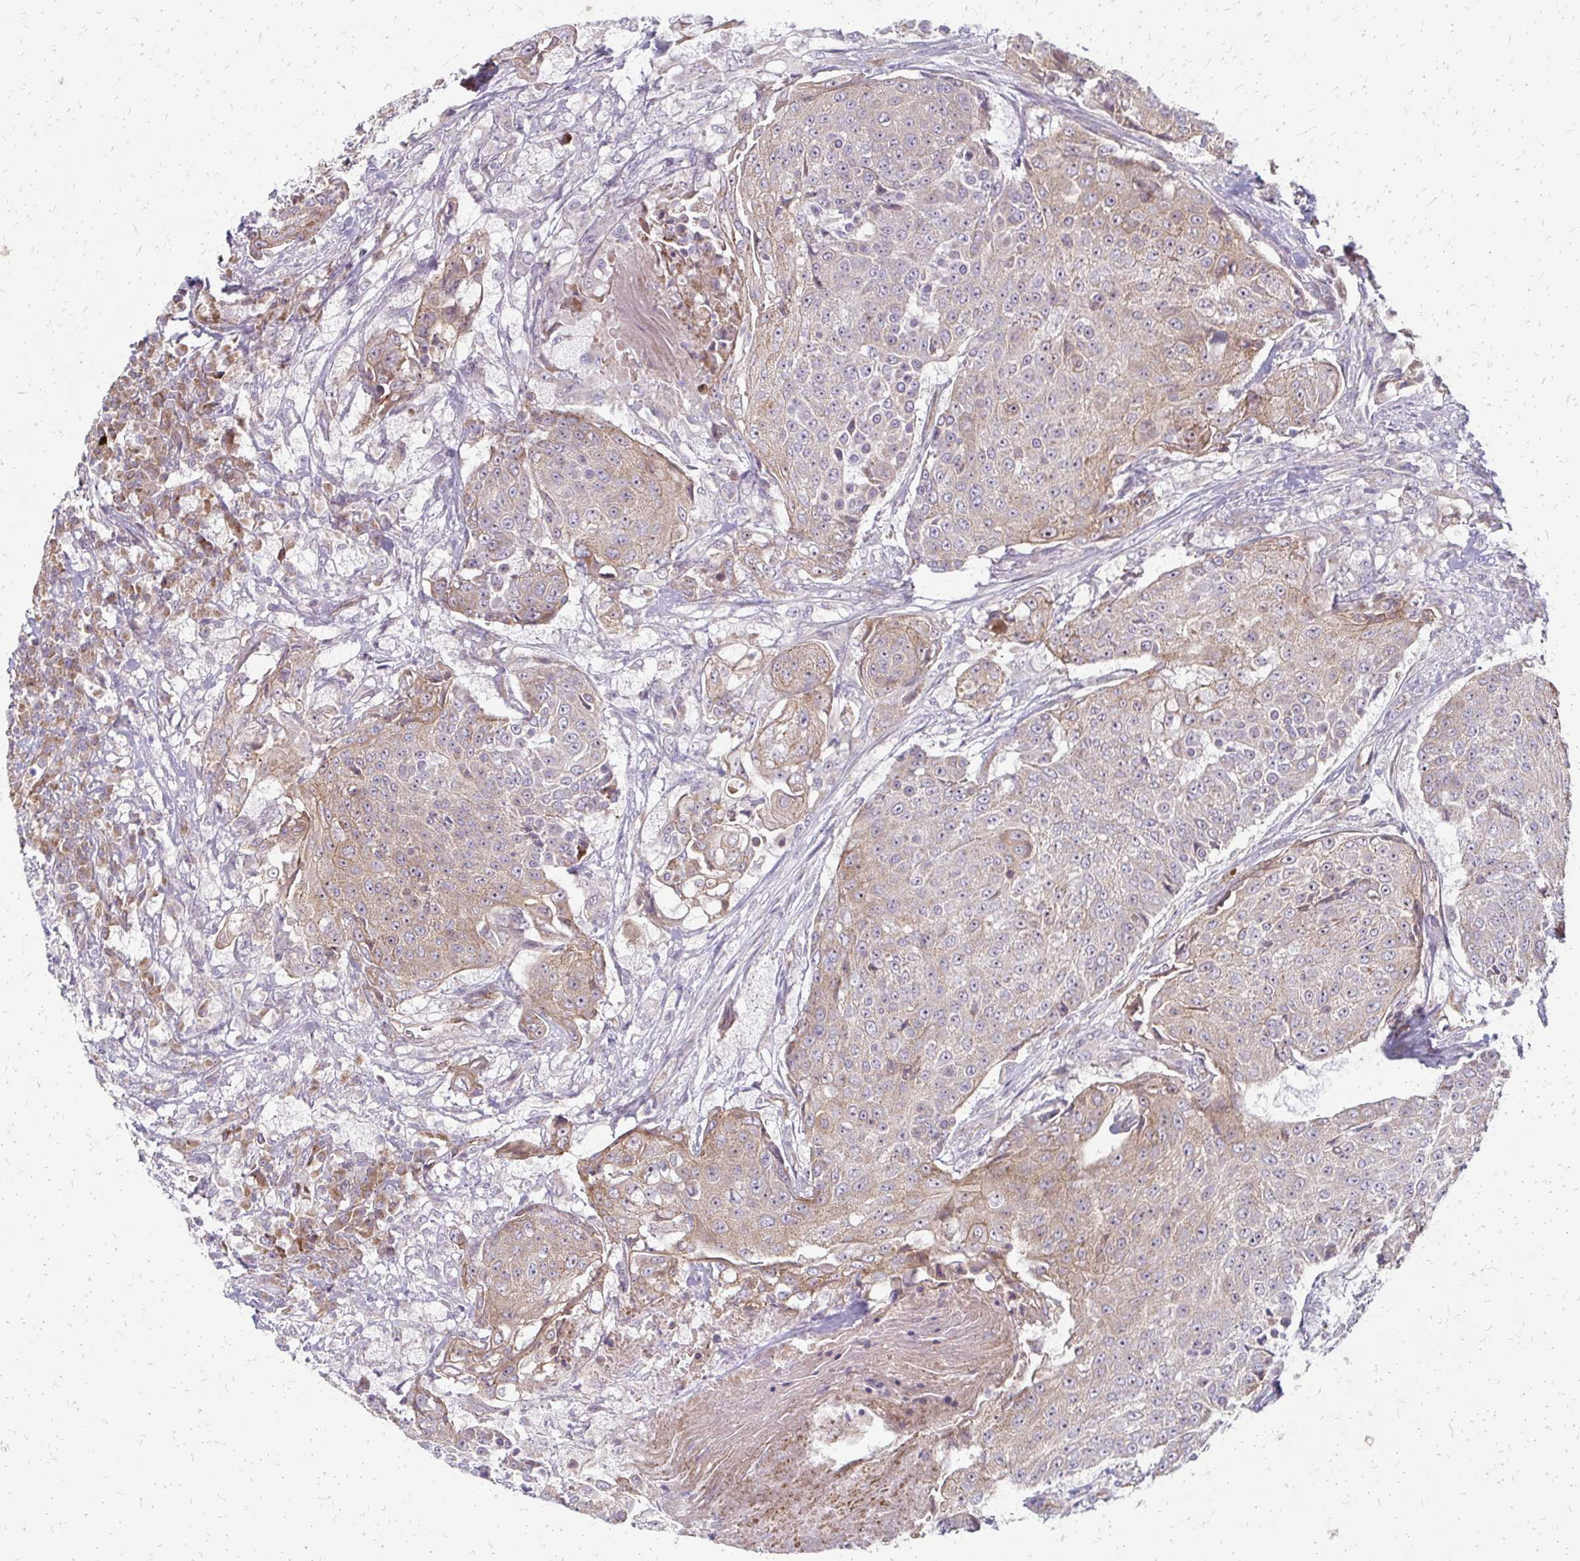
{"staining": {"intensity": "weak", "quantity": "25%-75%", "location": "cytoplasmic/membranous"}, "tissue": "urothelial cancer", "cell_type": "Tumor cells", "image_type": "cancer", "snomed": [{"axis": "morphology", "description": "Urothelial carcinoma, High grade"}, {"axis": "topography", "description": "Urinary bladder"}], "caption": "Tumor cells show weak cytoplasmic/membranous expression in about 25%-75% of cells in urothelial cancer.", "gene": "ZNF383", "patient": {"sex": "female", "age": 63}}